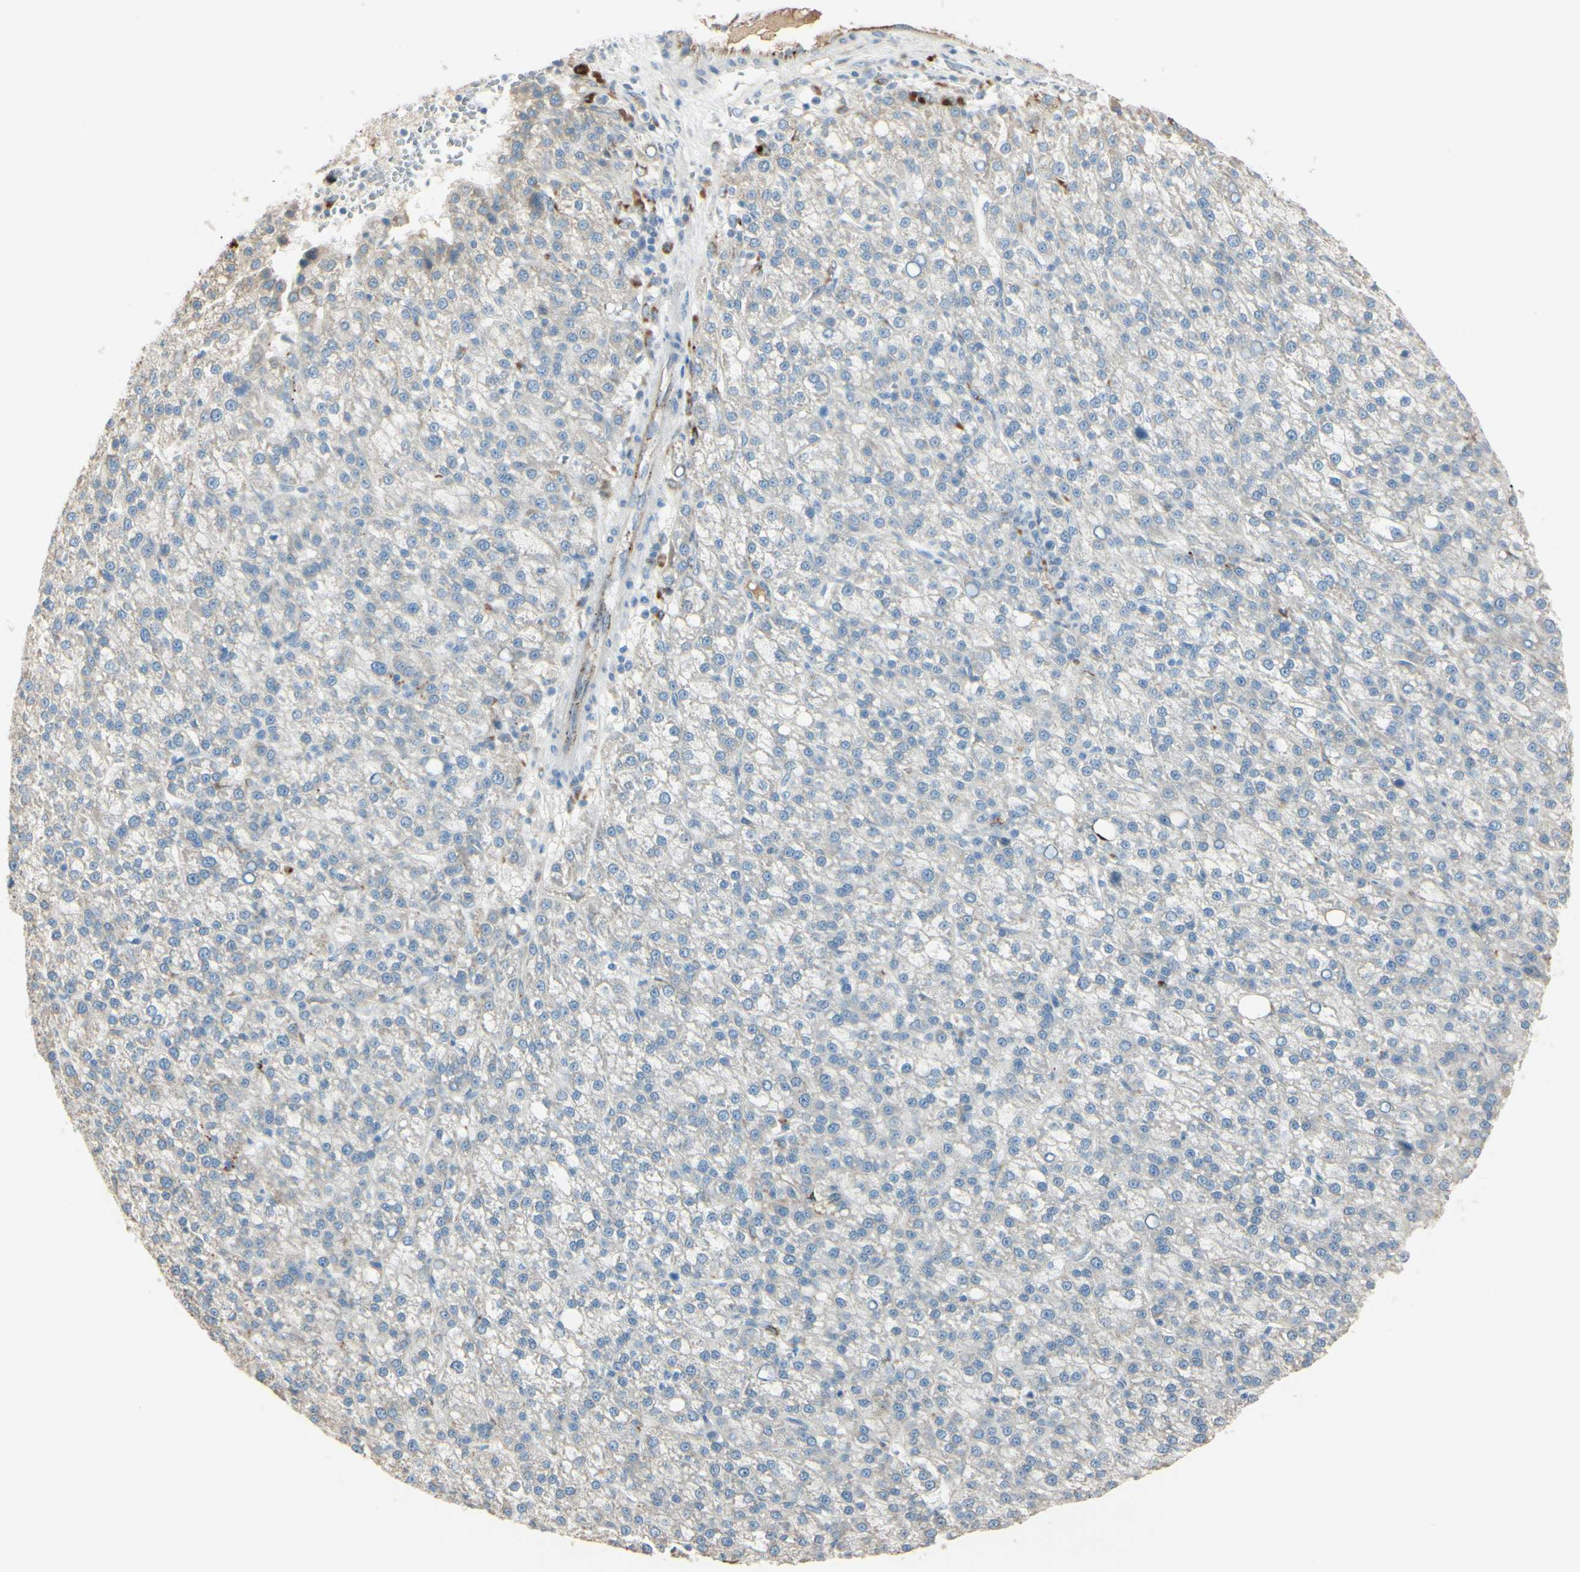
{"staining": {"intensity": "weak", "quantity": ">75%", "location": "cytoplasmic/membranous"}, "tissue": "liver cancer", "cell_type": "Tumor cells", "image_type": "cancer", "snomed": [{"axis": "morphology", "description": "Carcinoma, Hepatocellular, NOS"}, {"axis": "topography", "description": "Liver"}], "caption": "The photomicrograph displays staining of liver cancer, revealing weak cytoplasmic/membranous protein staining (brown color) within tumor cells.", "gene": "ANGPTL1", "patient": {"sex": "female", "age": 58}}